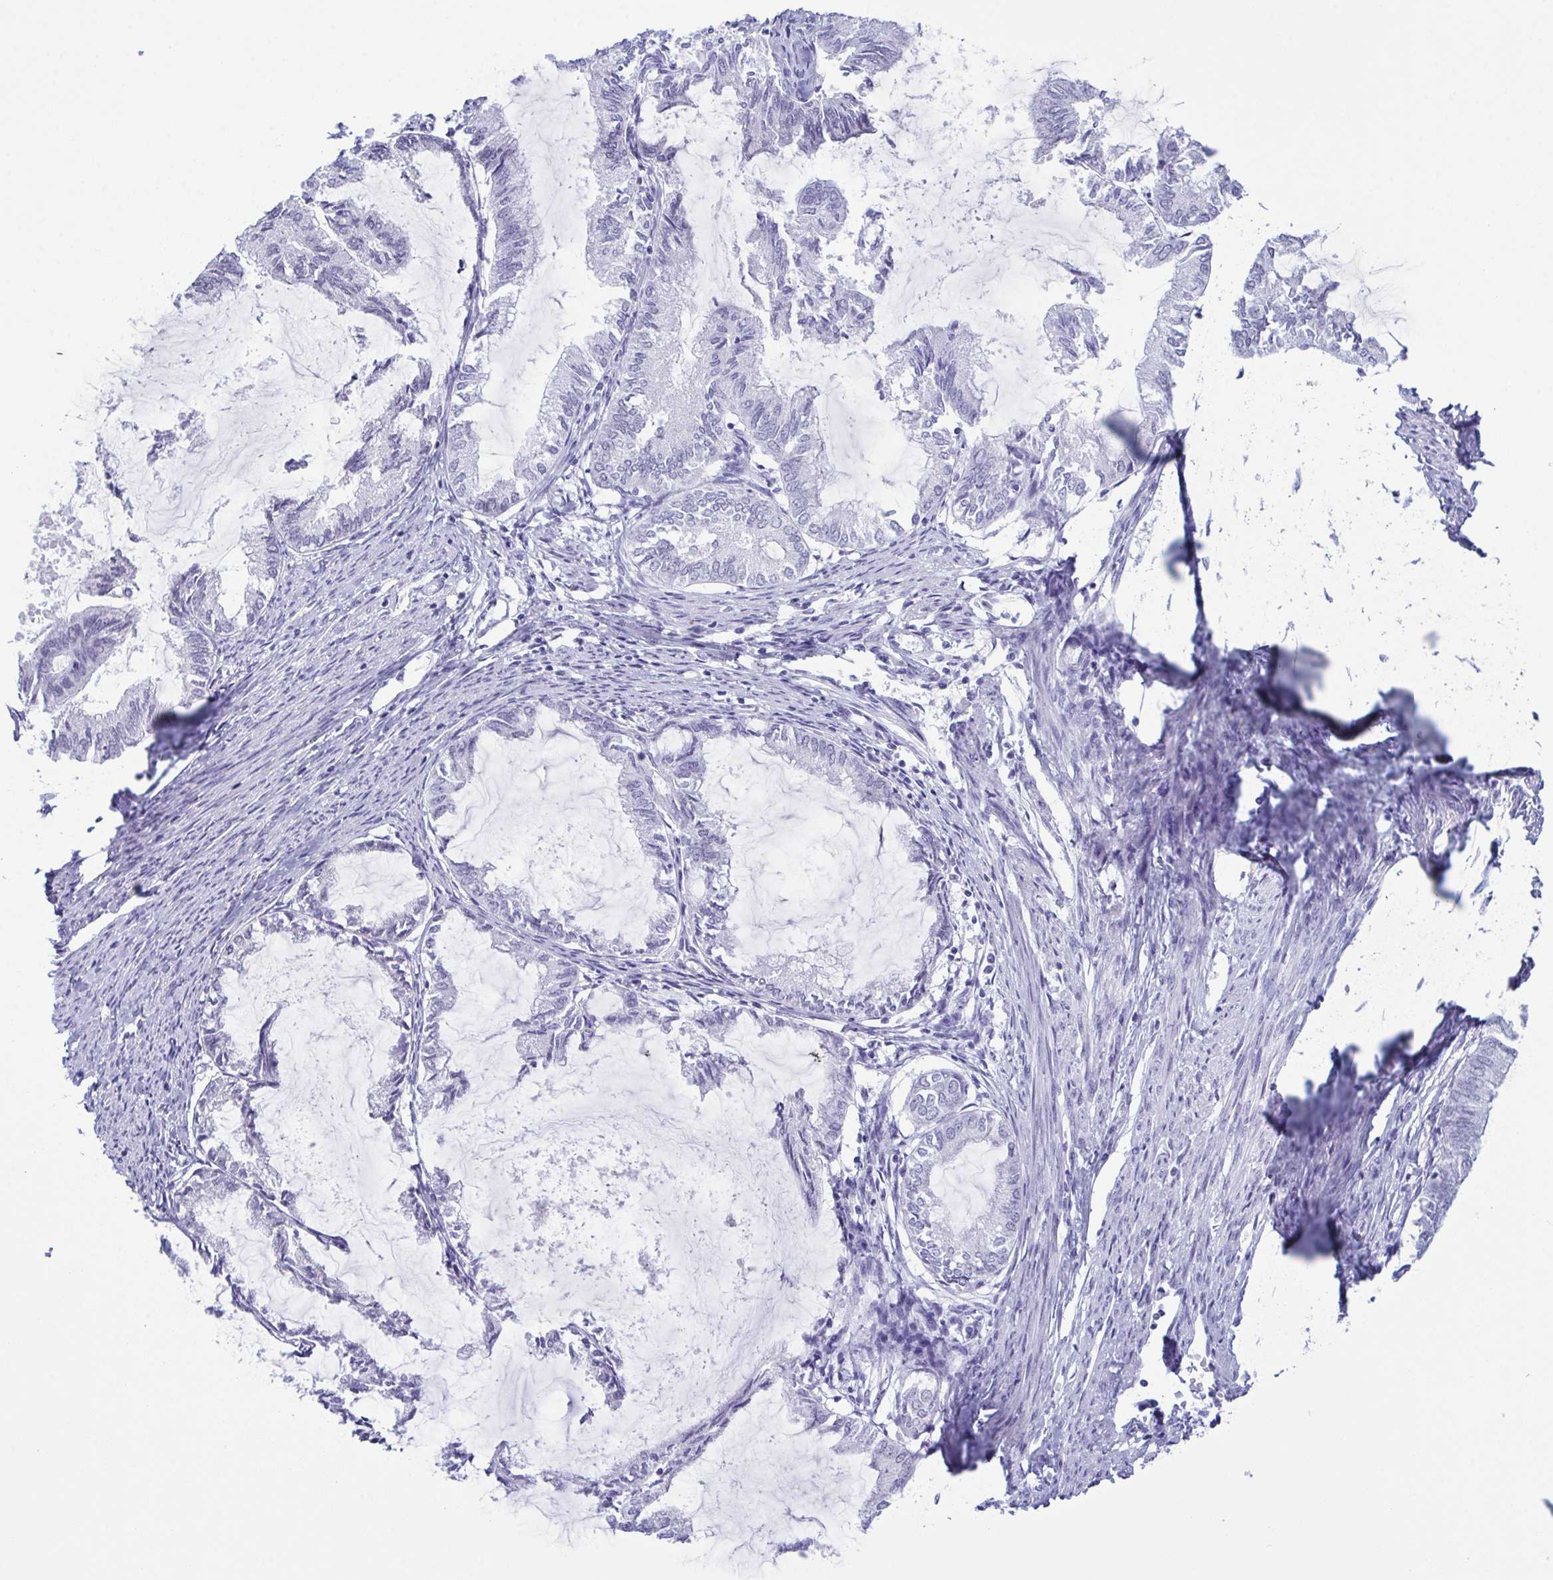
{"staining": {"intensity": "negative", "quantity": "none", "location": "none"}, "tissue": "endometrial cancer", "cell_type": "Tumor cells", "image_type": "cancer", "snomed": [{"axis": "morphology", "description": "Adenocarcinoma, NOS"}, {"axis": "topography", "description": "Endometrium"}], "caption": "There is no significant staining in tumor cells of endometrial cancer (adenocarcinoma). The staining is performed using DAB brown chromogen with nuclei counter-stained in using hematoxylin.", "gene": "SUGP2", "patient": {"sex": "female", "age": 86}}